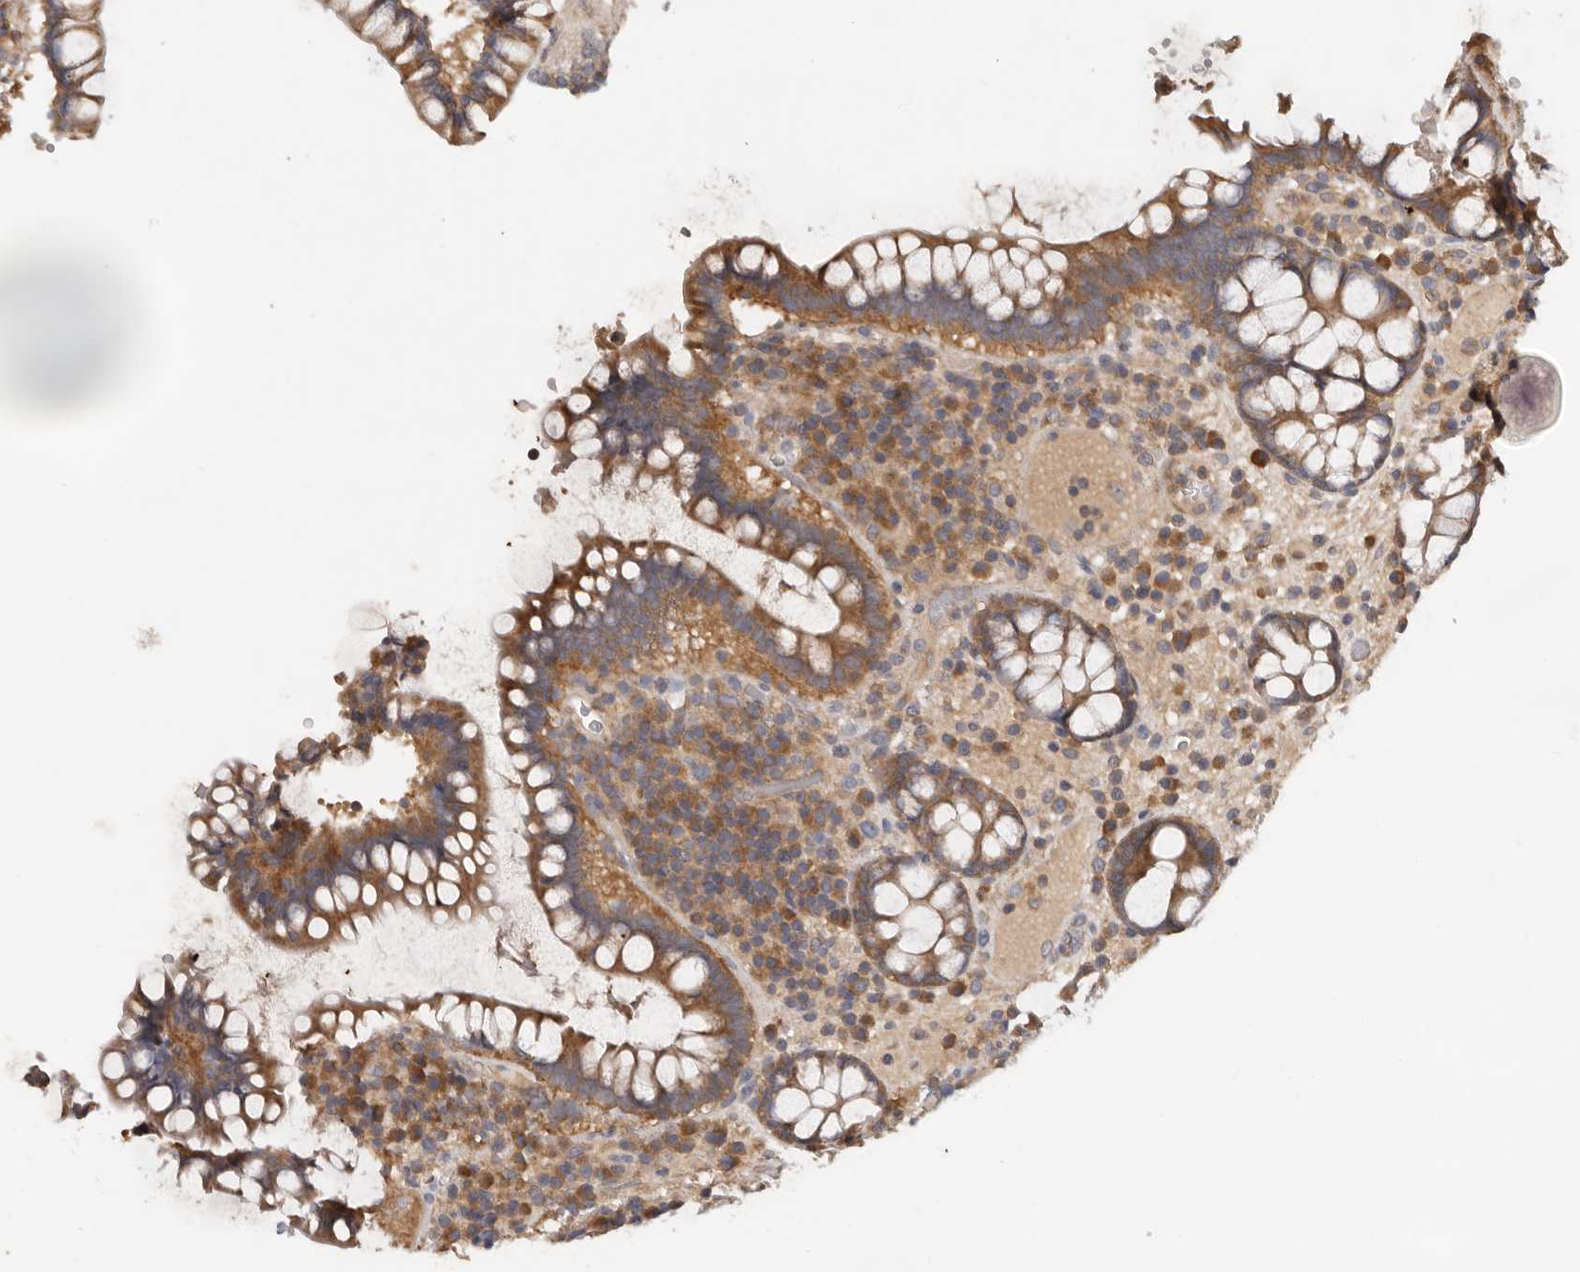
{"staining": {"intensity": "weak", "quantity": ">75%", "location": "cytoplasmic/membranous"}, "tissue": "colon", "cell_type": "Endothelial cells", "image_type": "normal", "snomed": [{"axis": "morphology", "description": "Normal tissue, NOS"}, {"axis": "topography", "description": "Colon"}], "caption": "There is low levels of weak cytoplasmic/membranous expression in endothelial cells of benign colon, as demonstrated by immunohistochemical staining (brown color).", "gene": "PPP1R42", "patient": {"sex": "female", "age": 79}}